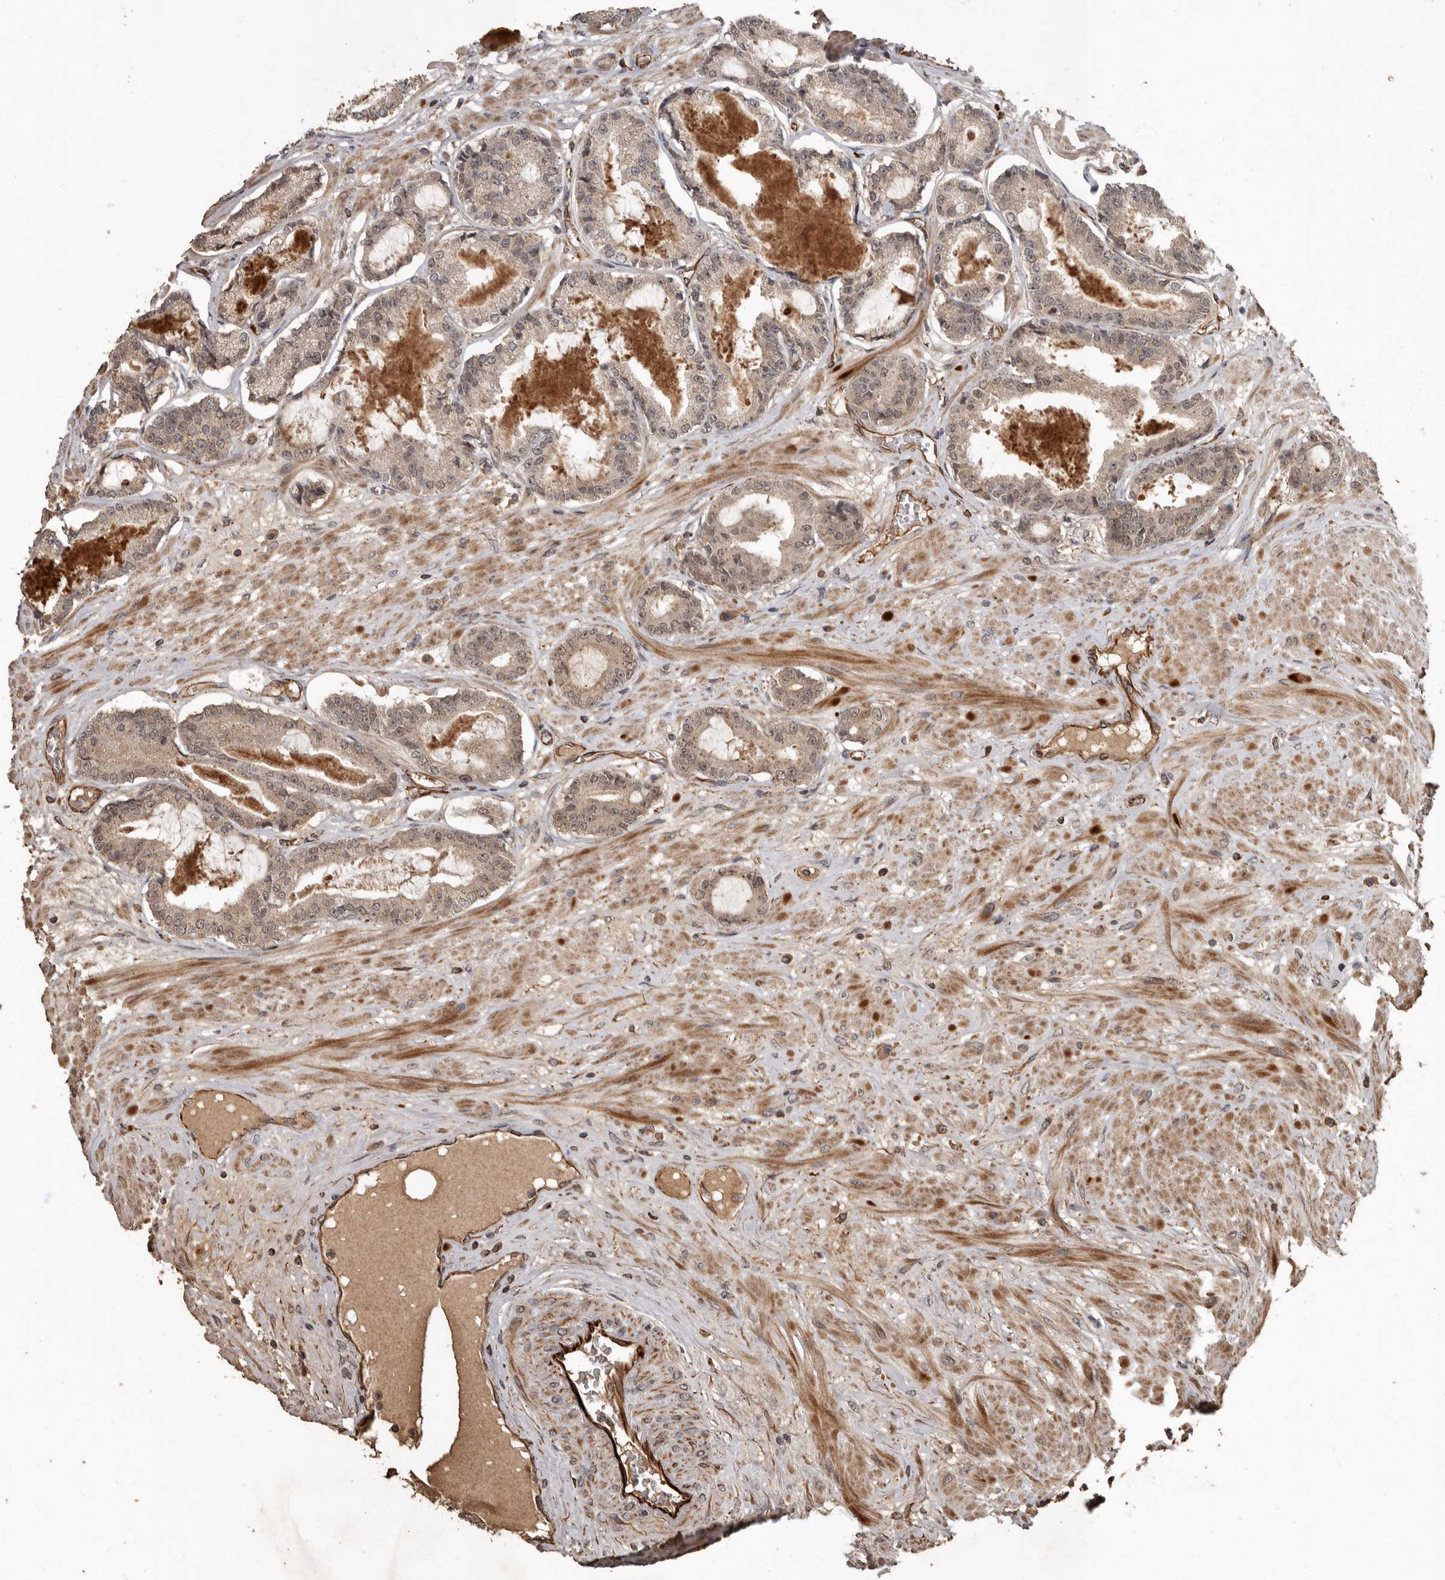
{"staining": {"intensity": "weak", "quantity": "25%-75%", "location": "cytoplasmic/membranous,nuclear"}, "tissue": "prostate cancer", "cell_type": "Tumor cells", "image_type": "cancer", "snomed": [{"axis": "morphology", "description": "Adenocarcinoma, Low grade"}, {"axis": "topography", "description": "Prostate"}], "caption": "This micrograph shows prostate cancer (low-grade adenocarcinoma) stained with immunohistochemistry to label a protein in brown. The cytoplasmic/membranous and nuclear of tumor cells show weak positivity for the protein. Nuclei are counter-stained blue.", "gene": "BRAT1", "patient": {"sex": "male", "age": 60}}